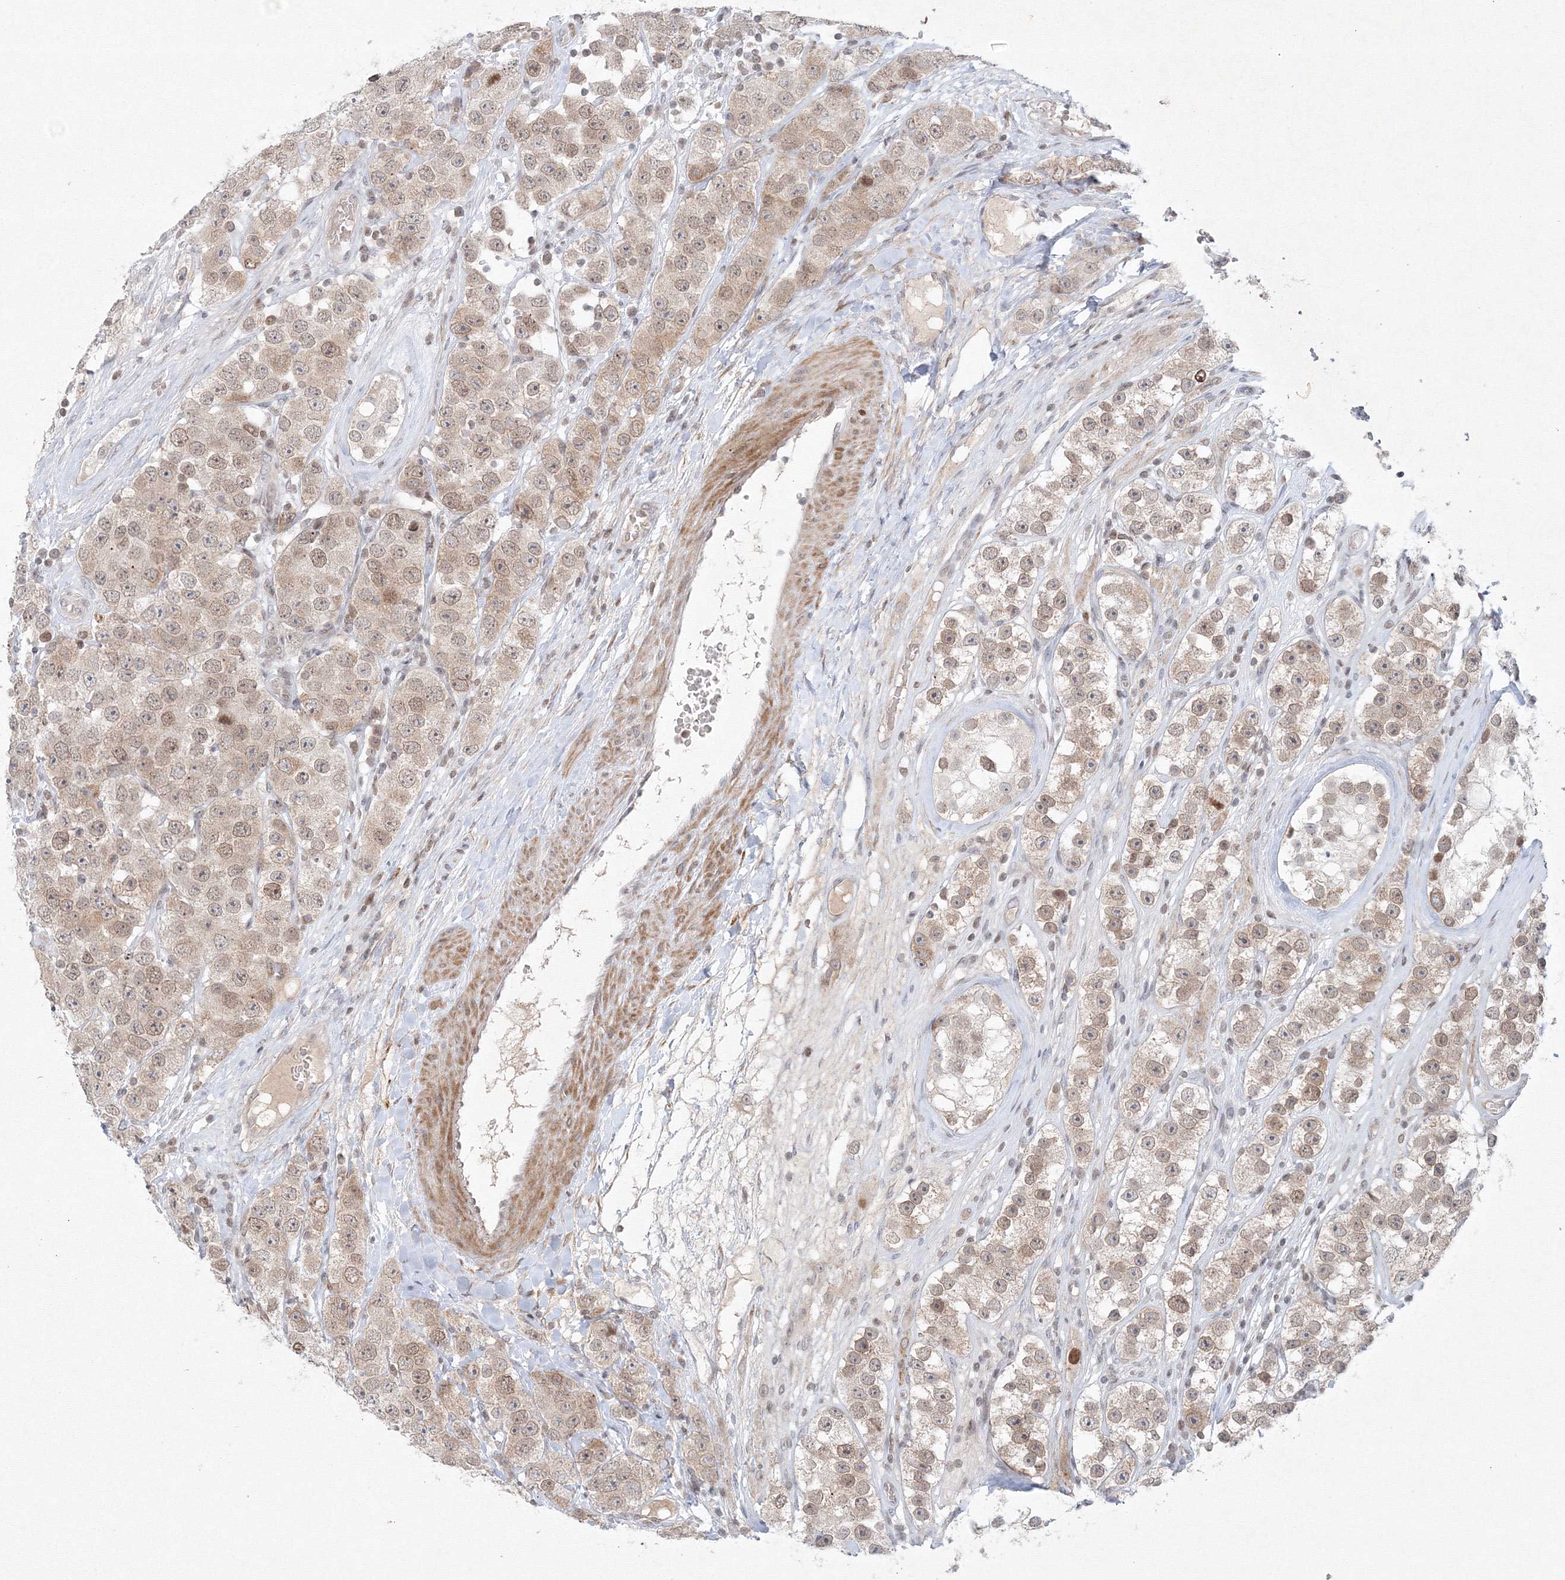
{"staining": {"intensity": "weak", "quantity": "<25%", "location": "cytoplasmic/membranous,nuclear"}, "tissue": "testis cancer", "cell_type": "Tumor cells", "image_type": "cancer", "snomed": [{"axis": "morphology", "description": "Seminoma, NOS"}, {"axis": "topography", "description": "Testis"}], "caption": "Tumor cells show no significant expression in testis cancer.", "gene": "KIF4A", "patient": {"sex": "male", "age": 28}}